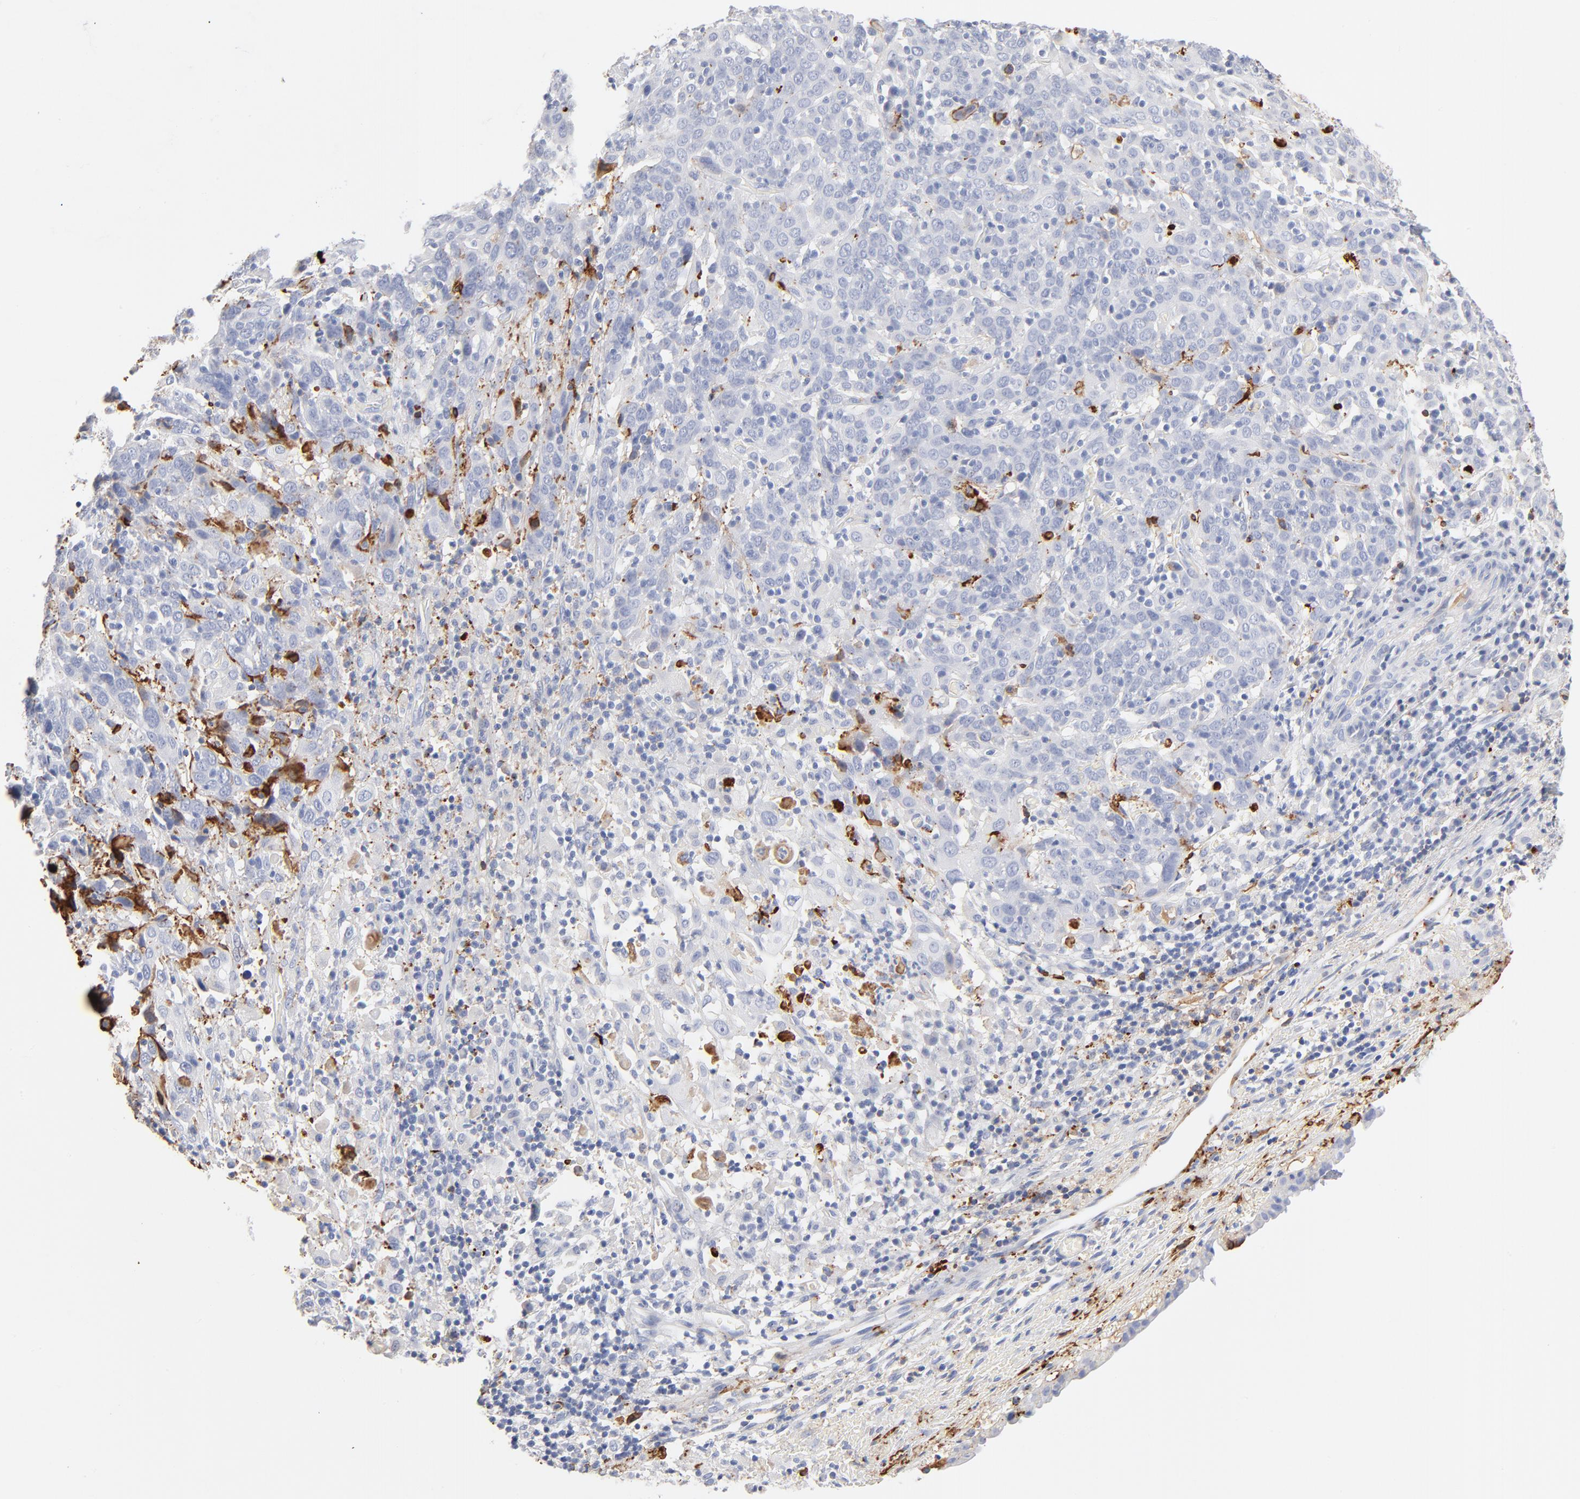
{"staining": {"intensity": "negative", "quantity": "none", "location": "none"}, "tissue": "cervical cancer", "cell_type": "Tumor cells", "image_type": "cancer", "snomed": [{"axis": "morphology", "description": "Normal tissue, NOS"}, {"axis": "morphology", "description": "Squamous cell carcinoma, NOS"}, {"axis": "topography", "description": "Cervix"}], "caption": "This histopathology image is of squamous cell carcinoma (cervical) stained with IHC to label a protein in brown with the nuclei are counter-stained blue. There is no positivity in tumor cells. The staining is performed using DAB (3,3'-diaminobenzidine) brown chromogen with nuclei counter-stained in using hematoxylin.", "gene": "APOH", "patient": {"sex": "female", "age": 67}}